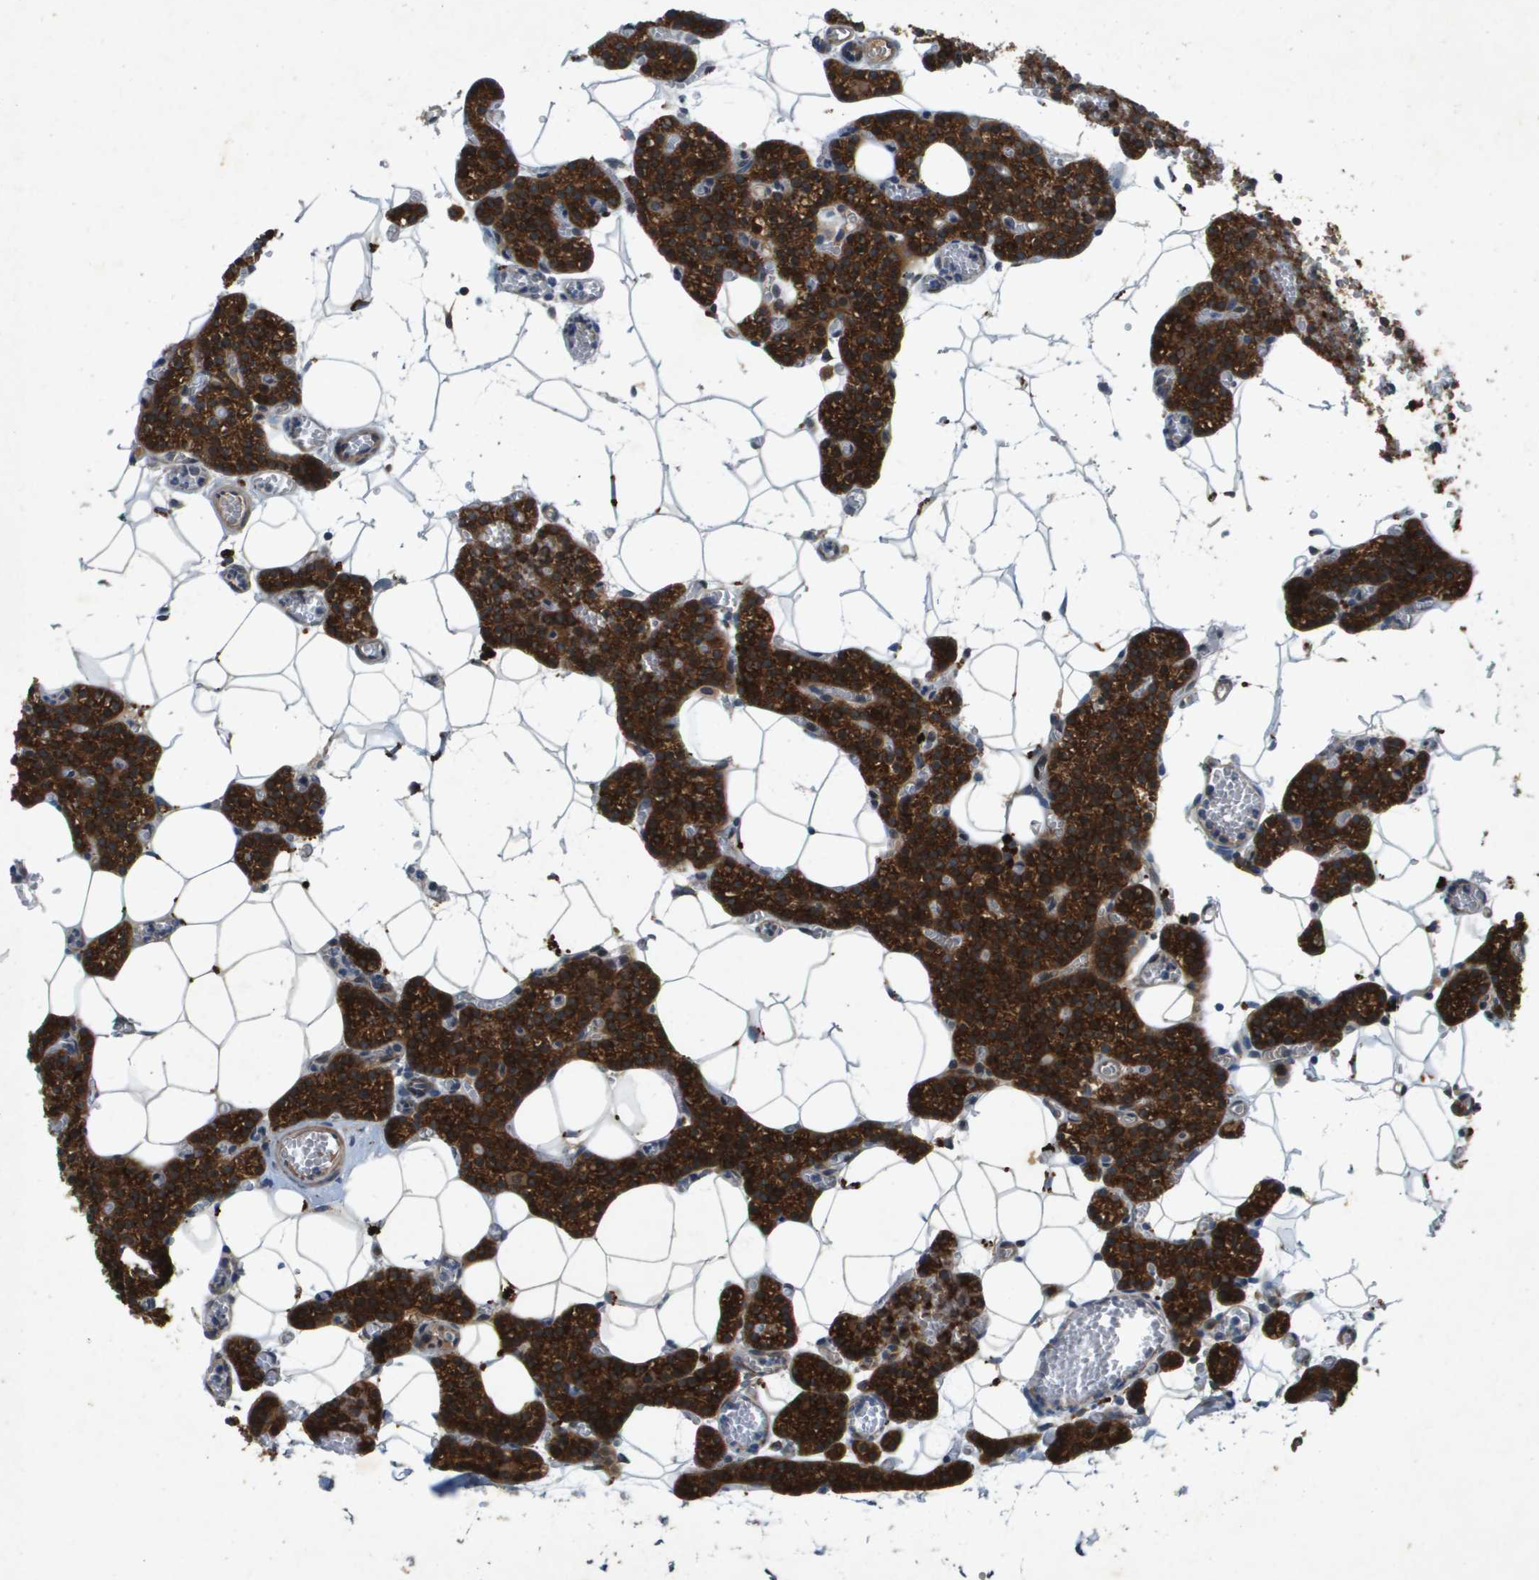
{"staining": {"intensity": "strong", "quantity": ">75%", "location": "cytoplasmic/membranous"}, "tissue": "parathyroid gland", "cell_type": "Glandular cells", "image_type": "normal", "snomed": [{"axis": "morphology", "description": "Normal tissue, NOS"}, {"axis": "morphology", "description": "Adenoma, NOS"}, {"axis": "topography", "description": "Parathyroid gland"}], "caption": "Glandular cells show high levels of strong cytoplasmic/membranous expression in approximately >75% of cells in unremarkable human parathyroid gland. (Brightfield microscopy of DAB IHC at high magnification).", "gene": "PGAP3", "patient": {"sex": "female", "age": 58}}